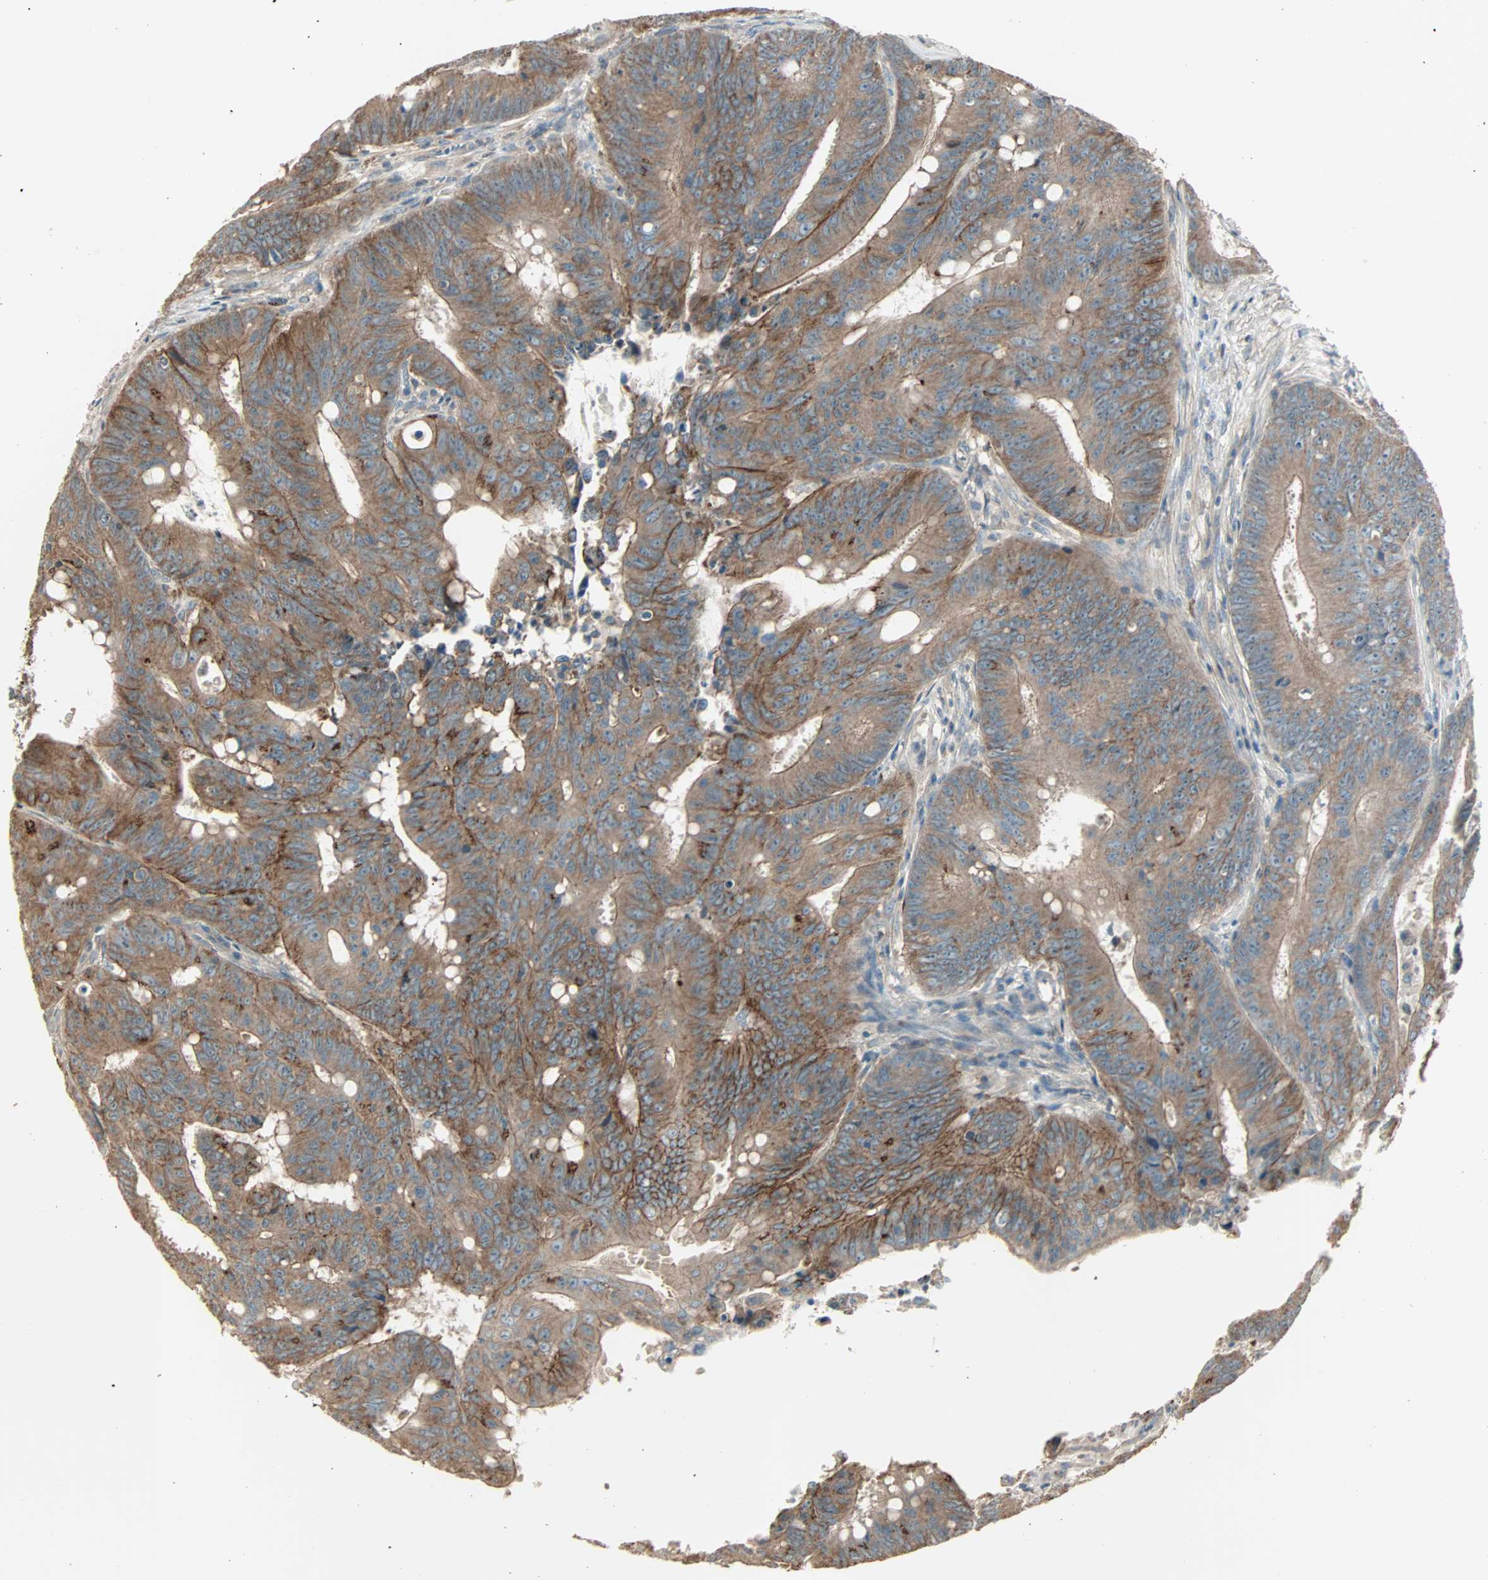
{"staining": {"intensity": "moderate", "quantity": ">75%", "location": "cytoplasmic/membranous"}, "tissue": "colorectal cancer", "cell_type": "Tumor cells", "image_type": "cancer", "snomed": [{"axis": "morphology", "description": "Adenocarcinoma, NOS"}, {"axis": "topography", "description": "Colon"}], "caption": "This is an image of IHC staining of adenocarcinoma (colorectal), which shows moderate expression in the cytoplasmic/membranous of tumor cells.", "gene": "MAP3K21", "patient": {"sex": "male", "age": 45}}